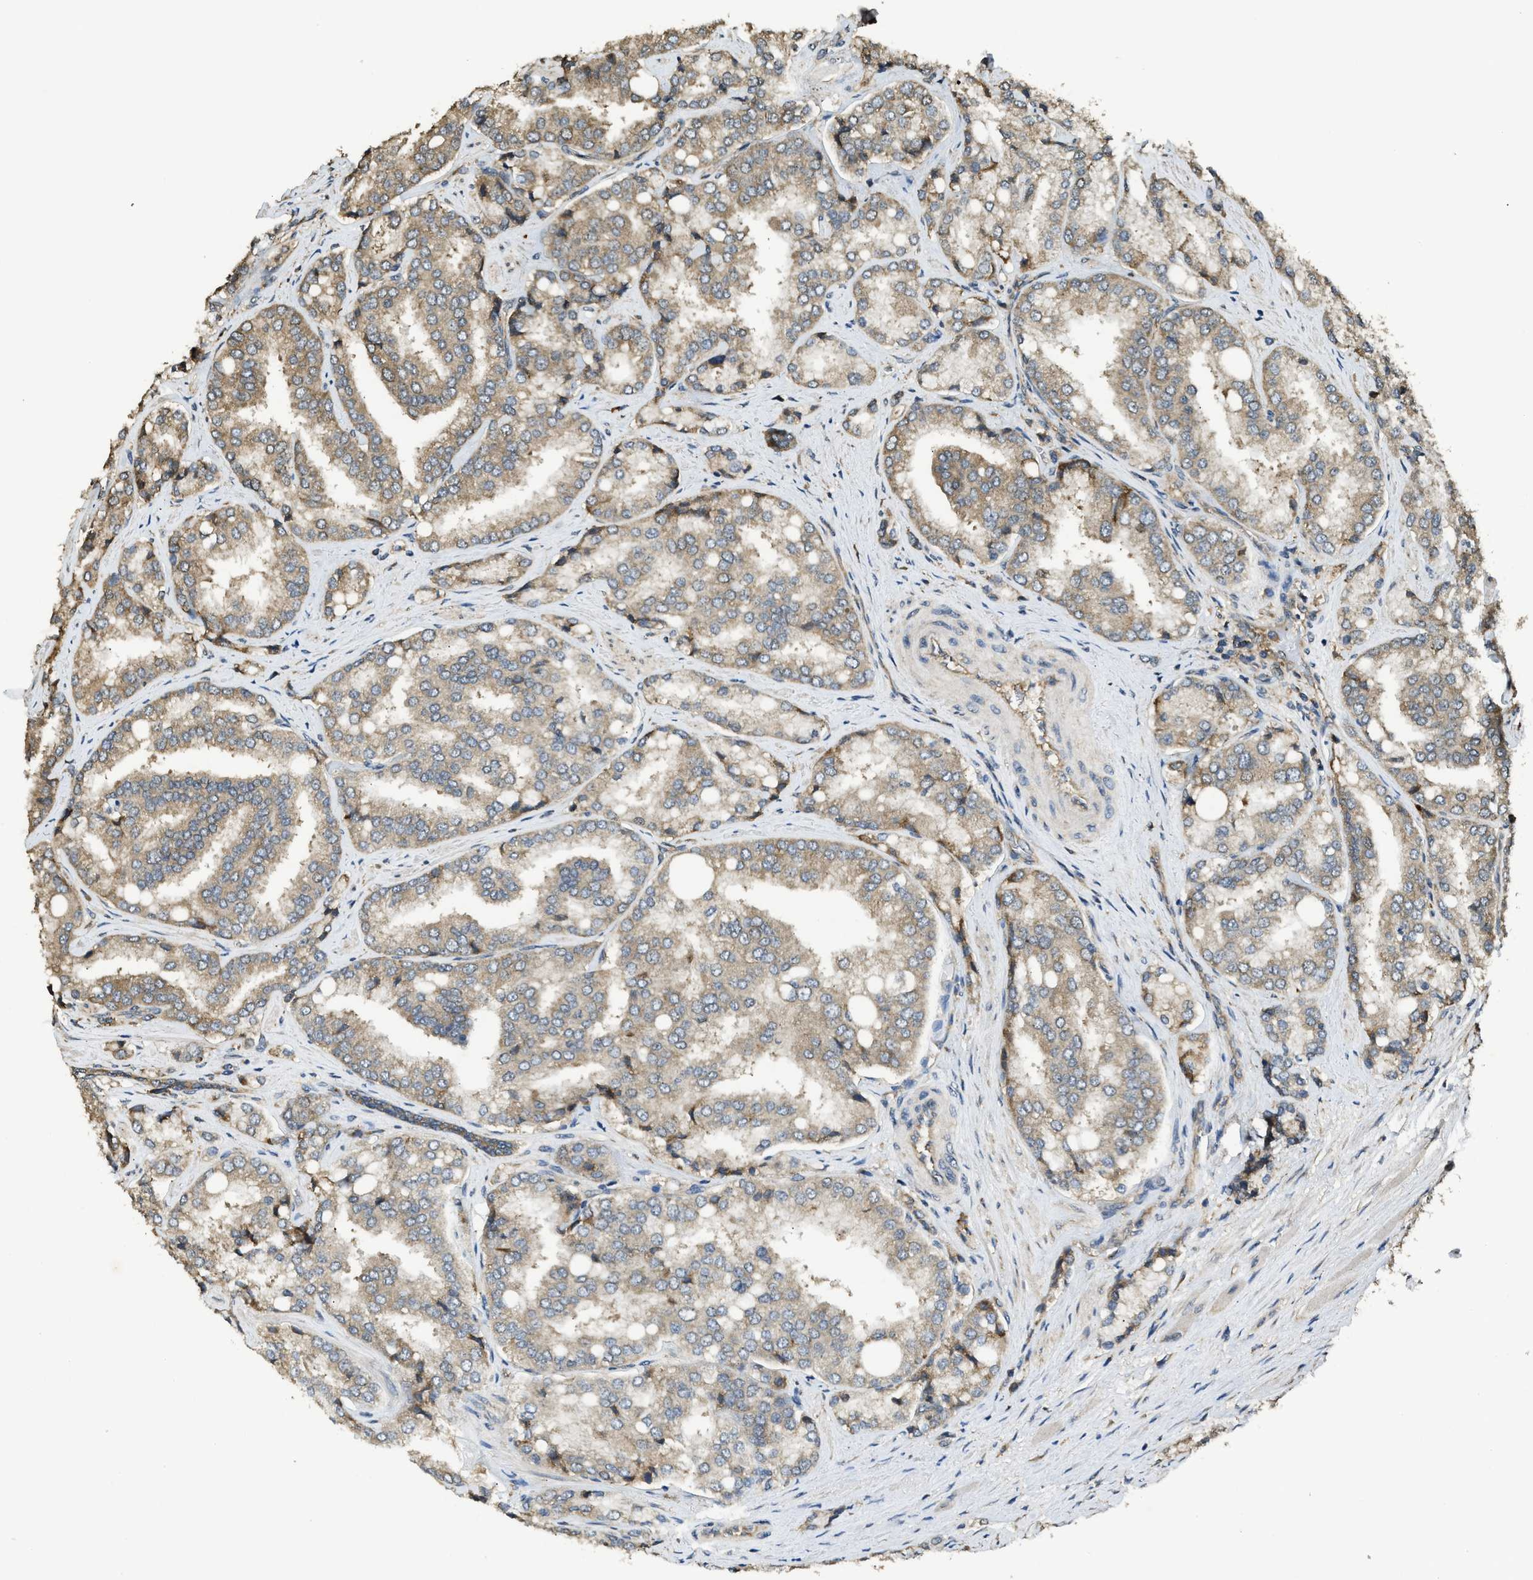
{"staining": {"intensity": "weak", "quantity": ">75%", "location": "cytoplasmic/membranous"}, "tissue": "prostate cancer", "cell_type": "Tumor cells", "image_type": "cancer", "snomed": [{"axis": "morphology", "description": "Adenocarcinoma, High grade"}, {"axis": "topography", "description": "Prostate"}], "caption": "Human prostate cancer stained with a protein marker displays weak staining in tumor cells.", "gene": "SLC36A4", "patient": {"sex": "male", "age": 50}}